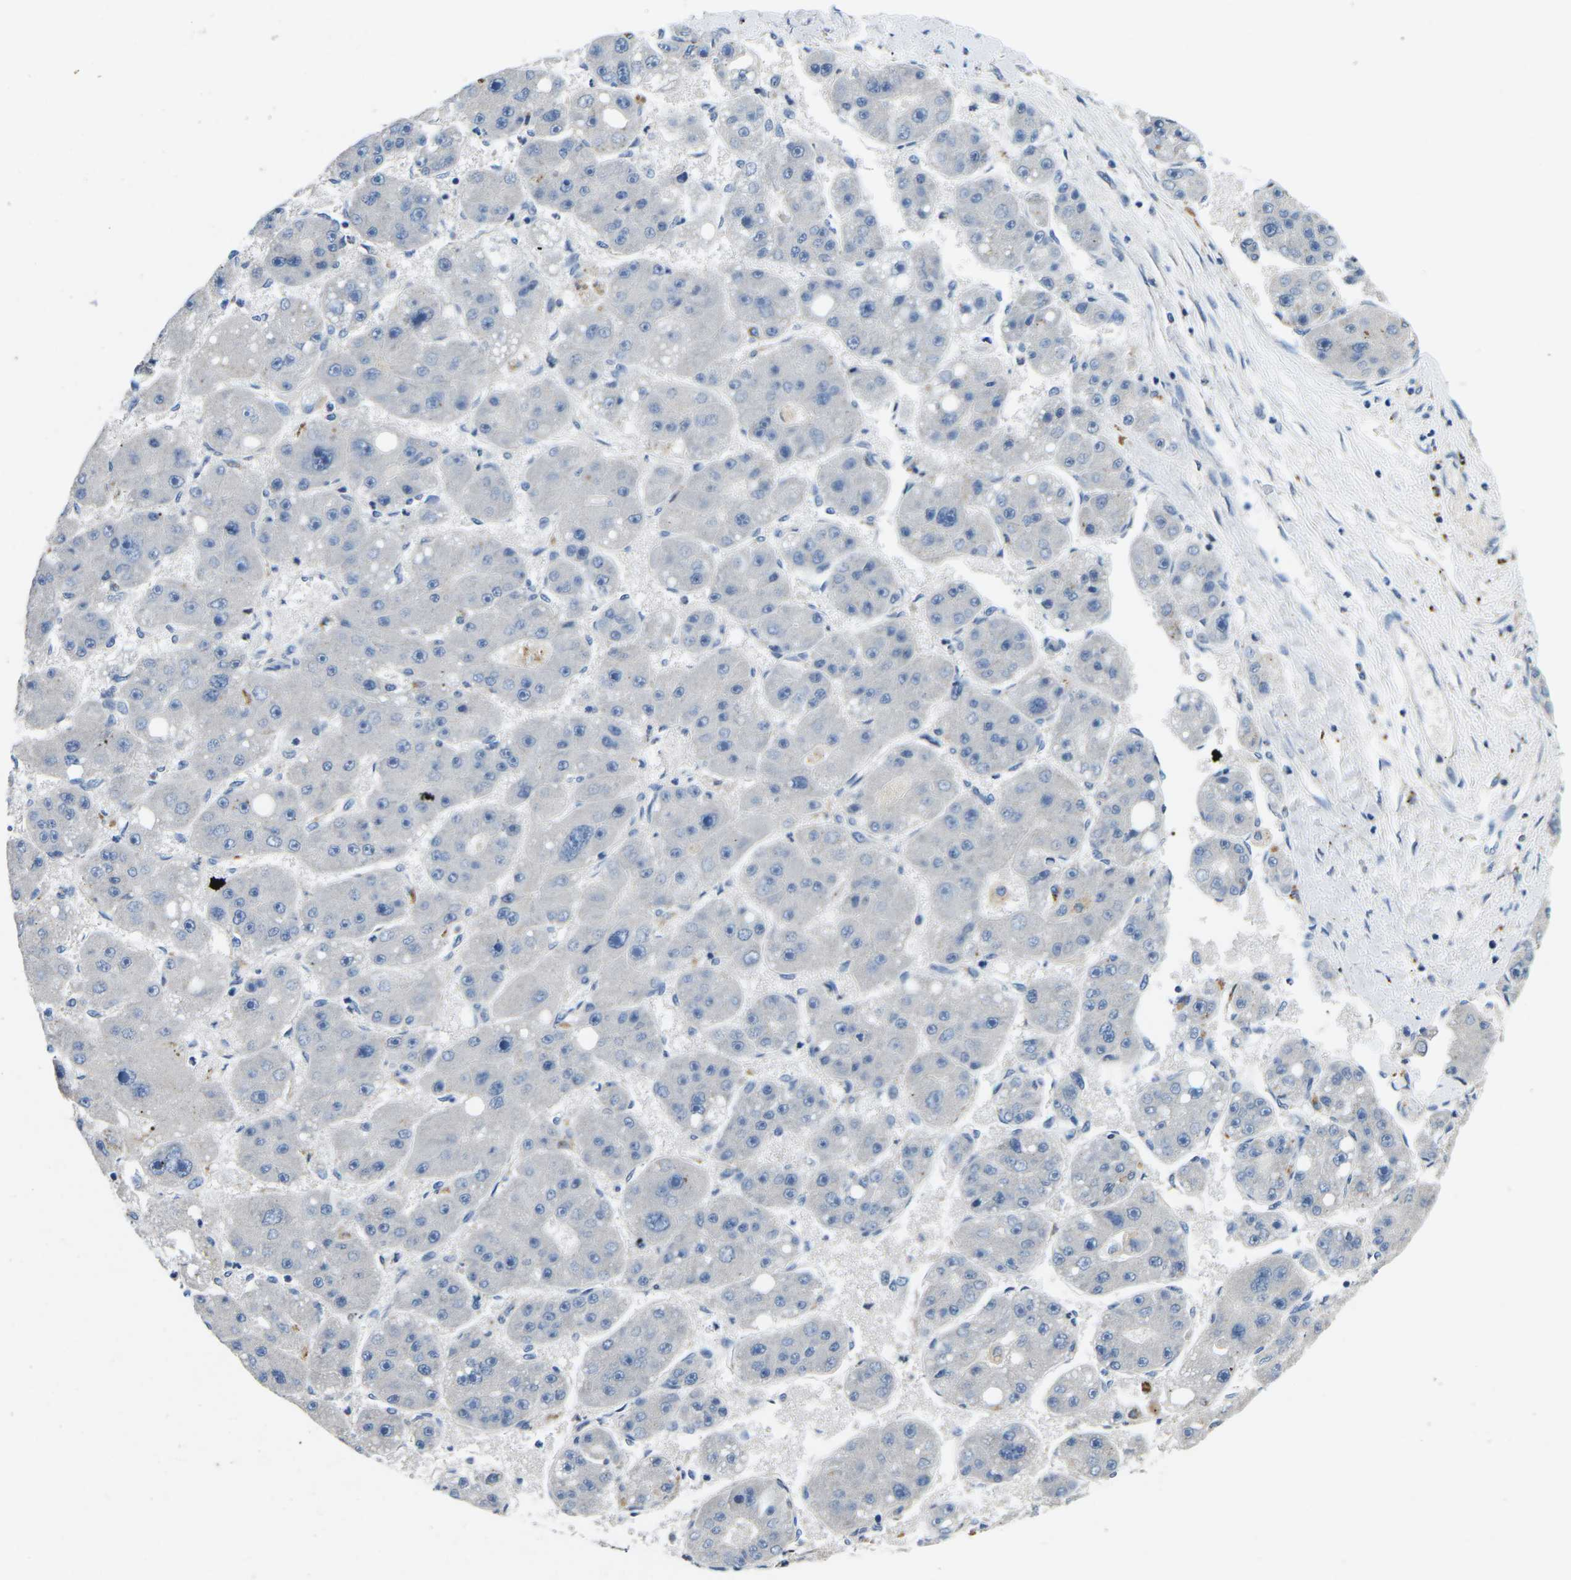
{"staining": {"intensity": "negative", "quantity": "none", "location": "none"}, "tissue": "liver cancer", "cell_type": "Tumor cells", "image_type": "cancer", "snomed": [{"axis": "morphology", "description": "Carcinoma, Hepatocellular, NOS"}, {"axis": "topography", "description": "Liver"}], "caption": "The photomicrograph displays no staining of tumor cells in liver cancer.", "gene": "PDCD6IP", "patient": {"sex": "female", "age": 61}}